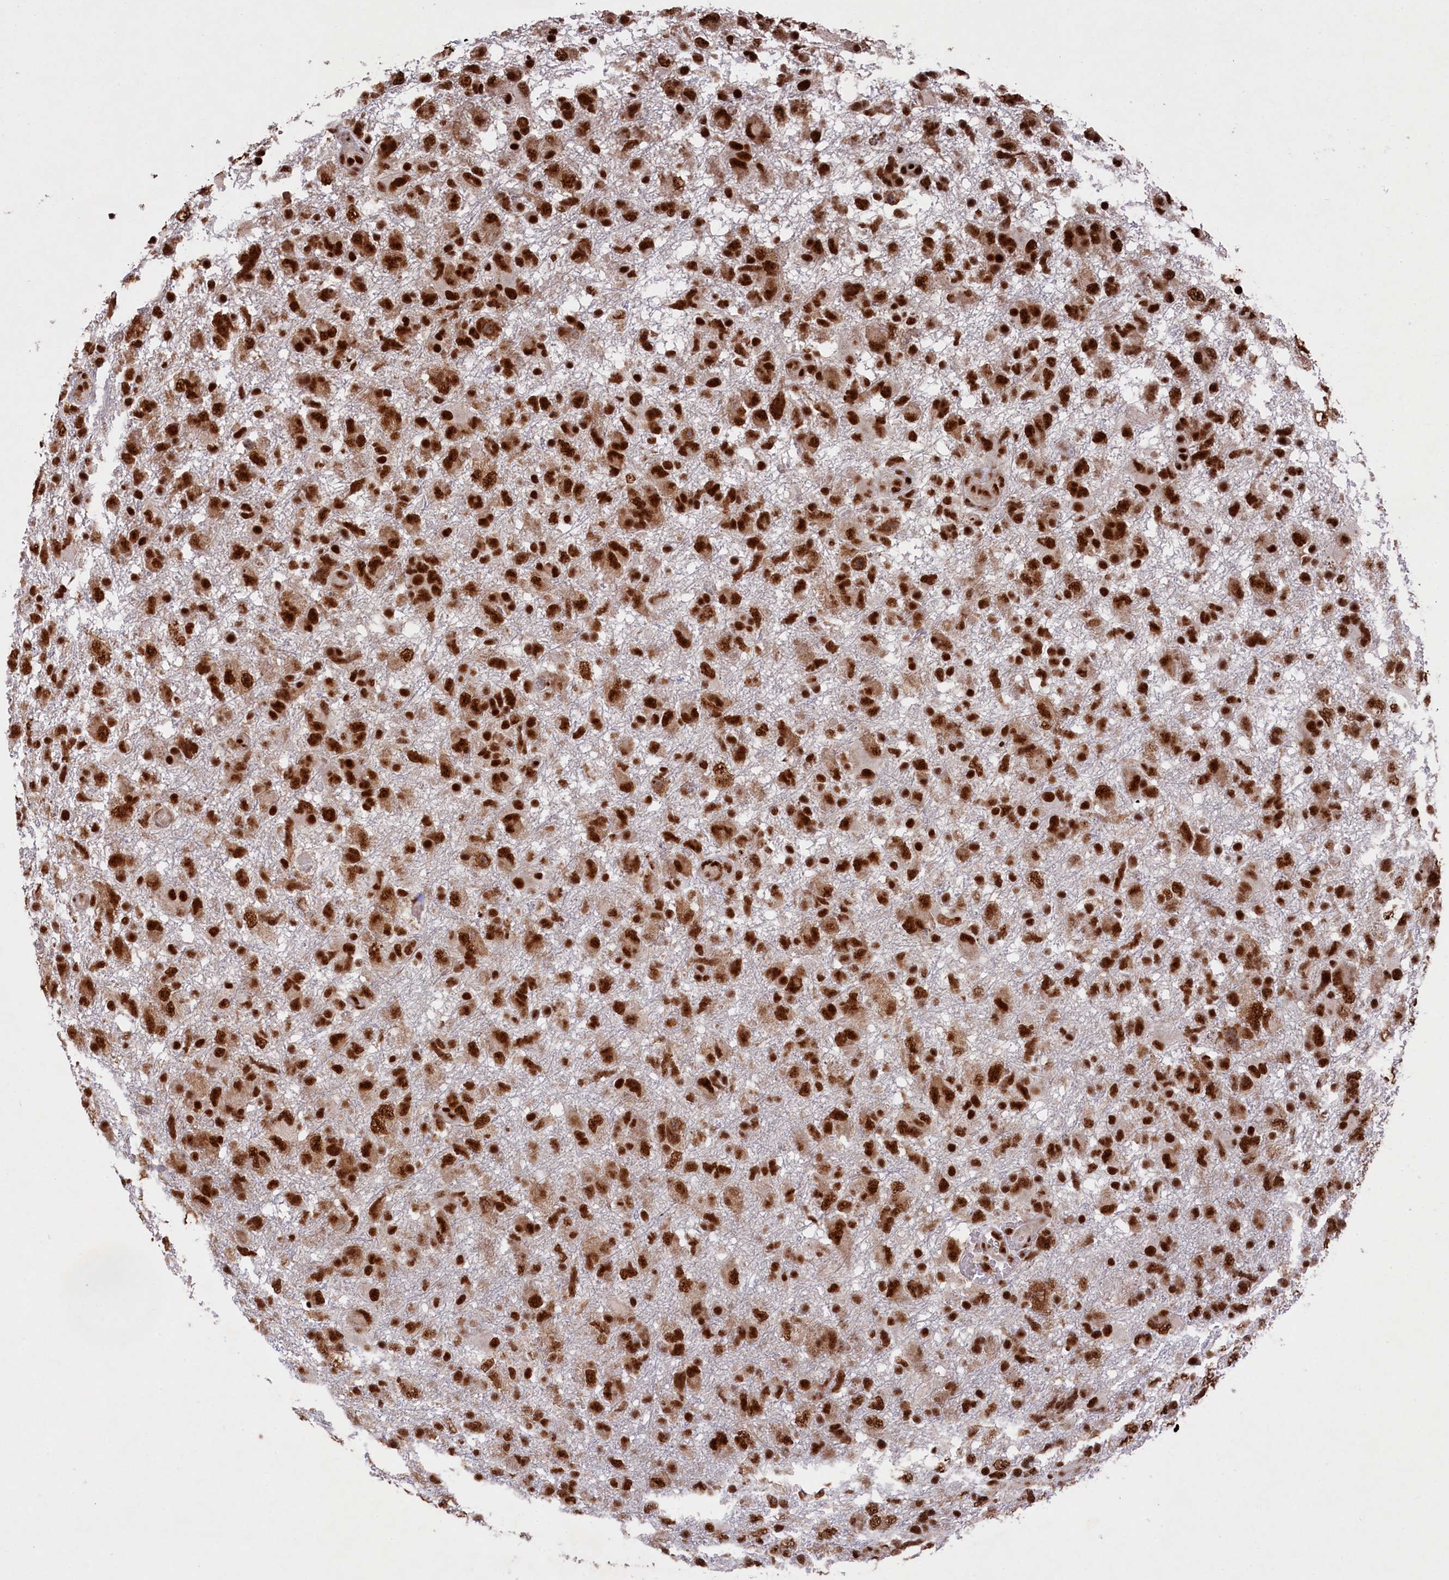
{"staining": {"intensity": "strong", "quantity": ">75%", "location": "nuclear"}, "tissue": "glioma", "cell_type": "Tumor cells", "image_type": "cancer", "snomed": [{"axis": "morphology", "description": "Glioma, malignant, High grade"}, {"axis": "topography", "description": "Brain"}], "caption": "Human malignant high-grade glioma stained with a protein marker shows strong staining in tumor cells.", "gene": "PRPF31", "patient": {"sex": "male", "age": 61}}